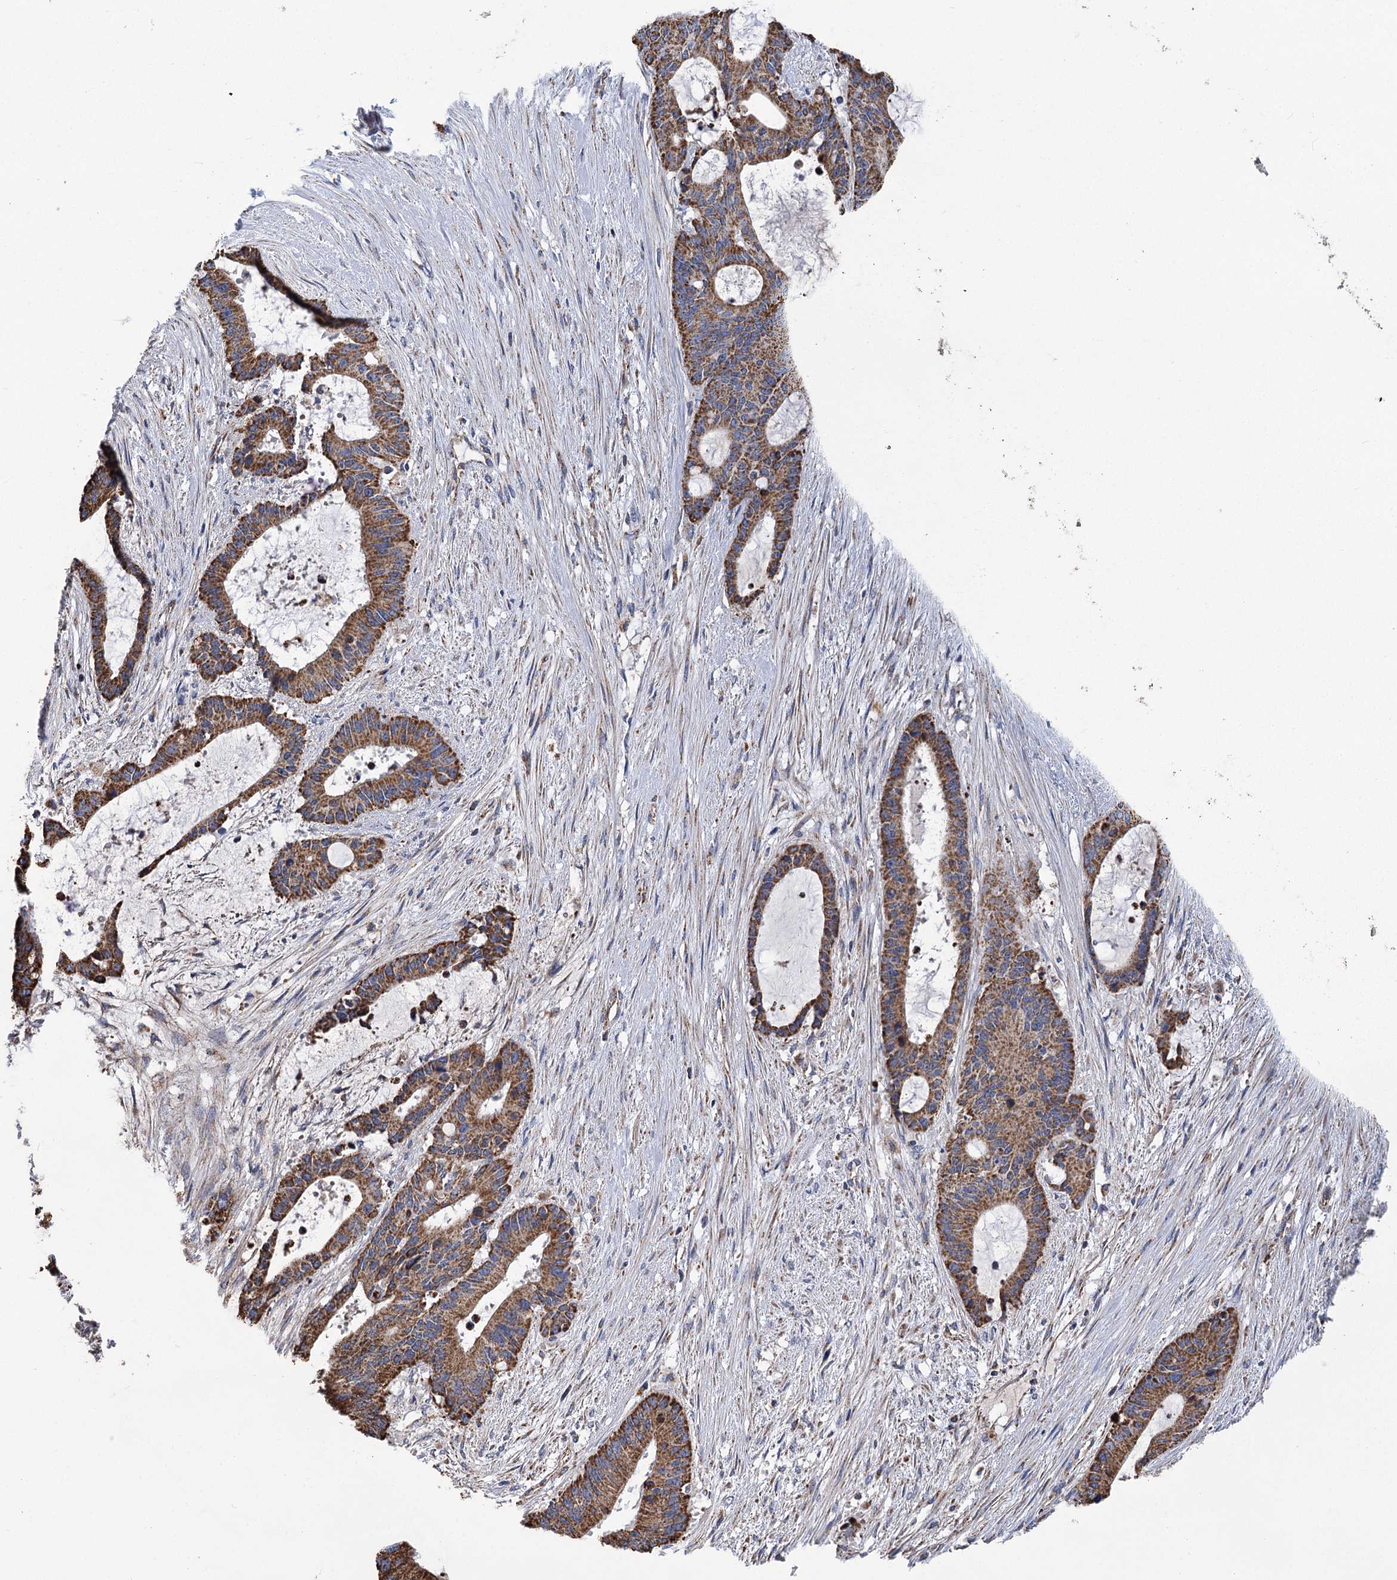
{"staining": {"intensity": "strong", "quantity": ">75%", "location": "cytoplasmic/membranous"}, "tissue": "liver cancer", "cell_type": "Tumor cells", "image_type": "cancer", "snomed": [{"axis": "morphology", "description": "Normal tissue, NOS"}, {"axis": "morphology", "description": "Cholangiocarcinoma"}, {"axis": "topography", "description": "Liver"}, {"axis": "topography", "description": "Peripheral nerve tissue"}], "caption": "Protein expression by immunohistochemistry demonstrates strong cytoplasmic/membranous staining in about >75% of tumor cells in cholangiocarcinoma (liver).", "gene": "CCDC73", "patient": {"sex": "female", "age": 73}}